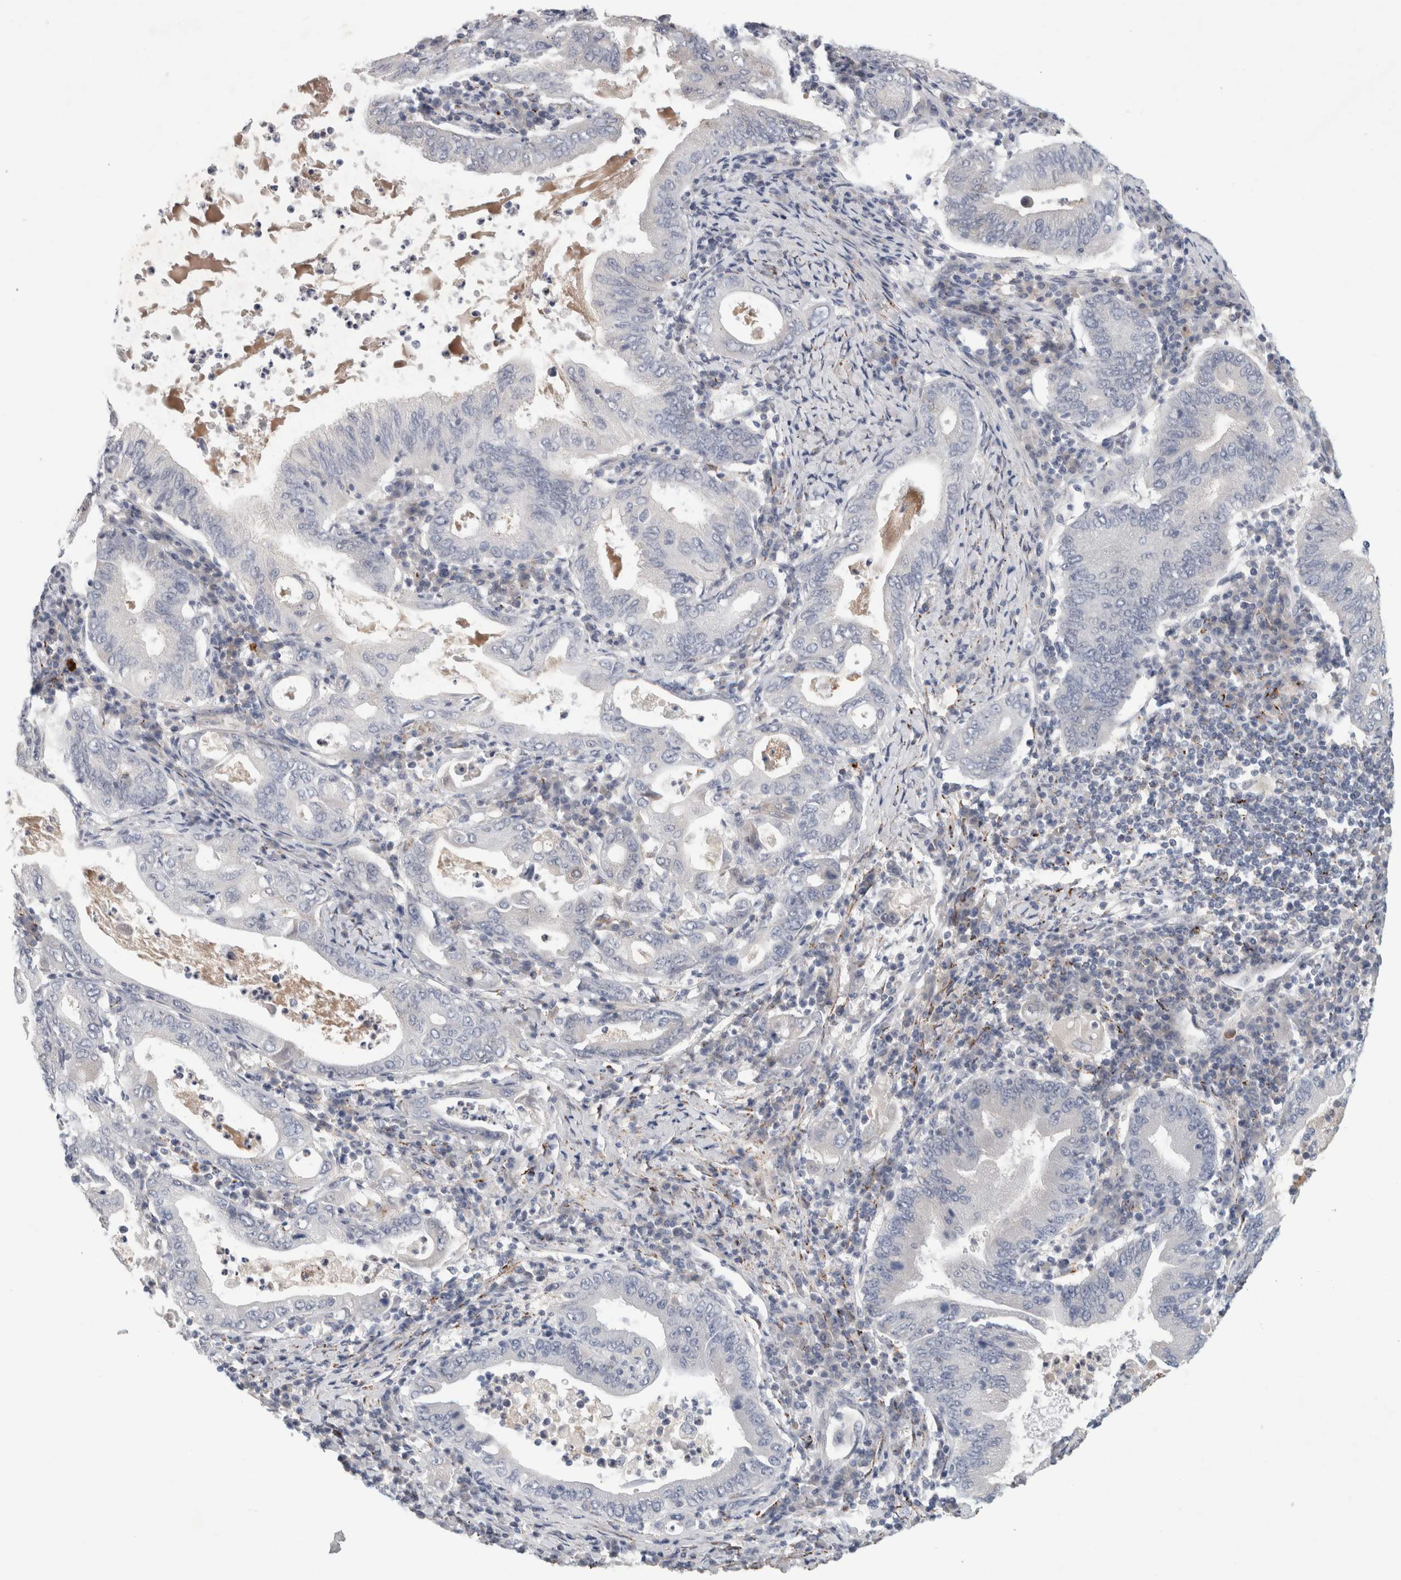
{"staining": {"intensity": "negative", "quantity": "none", "location": "none"}, "tissue": "stomach cancer", "cell_type": "Tumor cells", "image_type": "cancer", "snomed": [{"axis": "morphology", "description": "Normal tissue, NOS"}, {"axis": "morphology", "description": "Adenocarcinoma, NOS"}, {"axis": "topography", "description": "Esophagus"}, {"axis": "topography", "description": "Stomach, upper"}, {"axis": "topography", "description": "Peripheral nerve tissue"}], "caption": "Stomach cancer (adenocarcinoma) stained for a protein using immunohistochemistry (IHC) exhibits no expression tumor cells.", "gene": "NIPA1", "patient": {"sex": "male", "age": 62}}